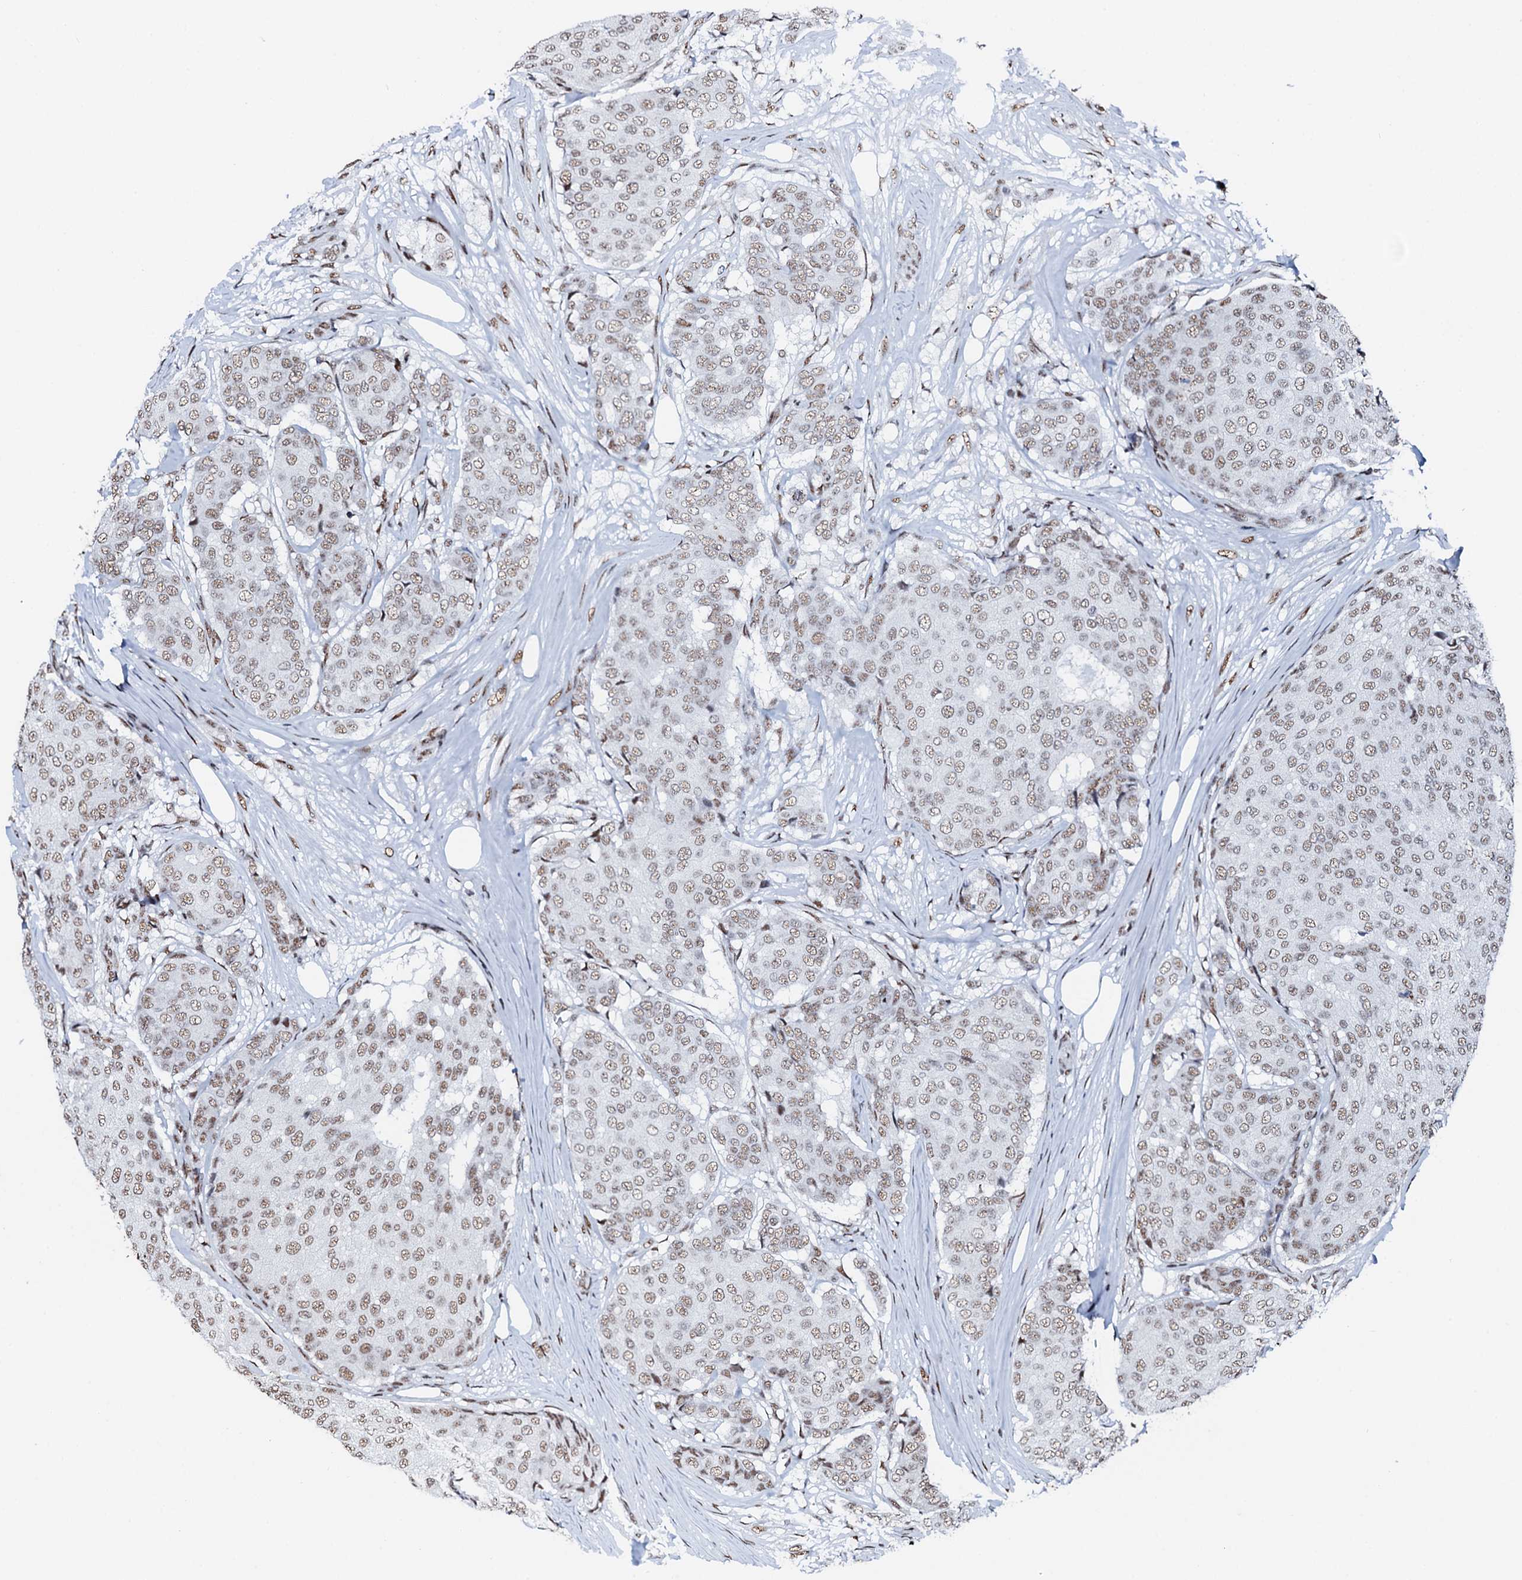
{"staining": {"intensity": "moderate", "quantity": ">75%", "location": "nuclear"}, "tissue": "breast cancer", "cell_type": "Tumor cells", "image_type": "cancer", "snomed": [{"axis": "morphology", "description": "Duct carcinoma"}, {"axis": "topography", "description": "Breast"}], "caption": "This is an image of IHC staining of breast intraductal carcinoma, which shows moderate expression in the nuclear of tumor cells.", "gene": "NKAPD1", "patient": {"sex": "female", "age": 75}}